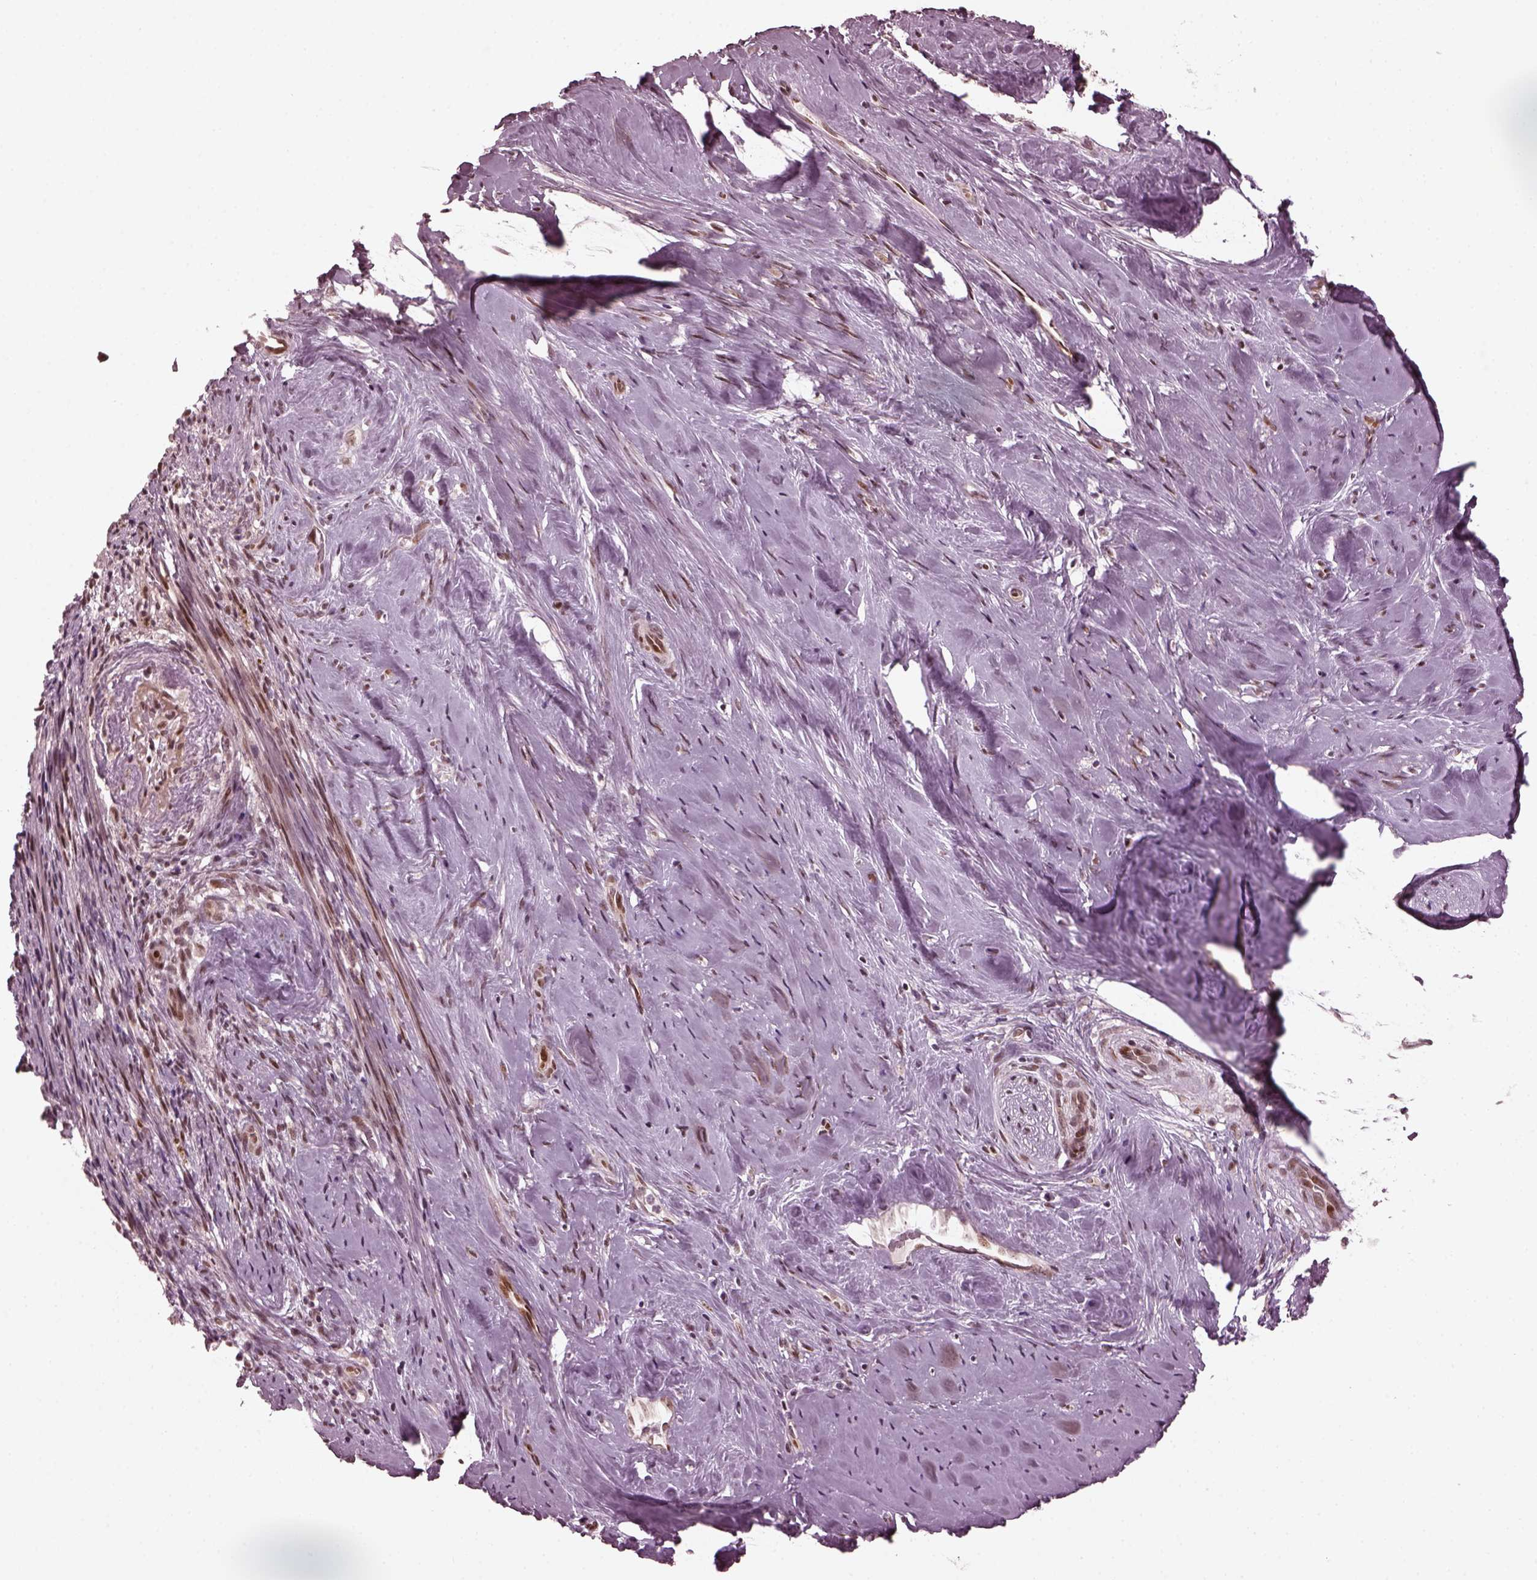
{"staining": {"intensity": "negative", "quantity": "none", "location": "none"}, "tissue": "cervical cancer", "cell_type": "Tumor cells", "image_type": "cancer", "snomed": [{"axis": "morphology", "description": "Squamous cell carcinoma, NOS"}, {"axis": "topography", "description": "Cervix"}], "caption": "The photomicrograph demonstrates no significant positivity in tumor cells of squamous cell carcinoma (cervical).", "gene": "TRIB3", "patient": {"sex": "female", "age": 51}}